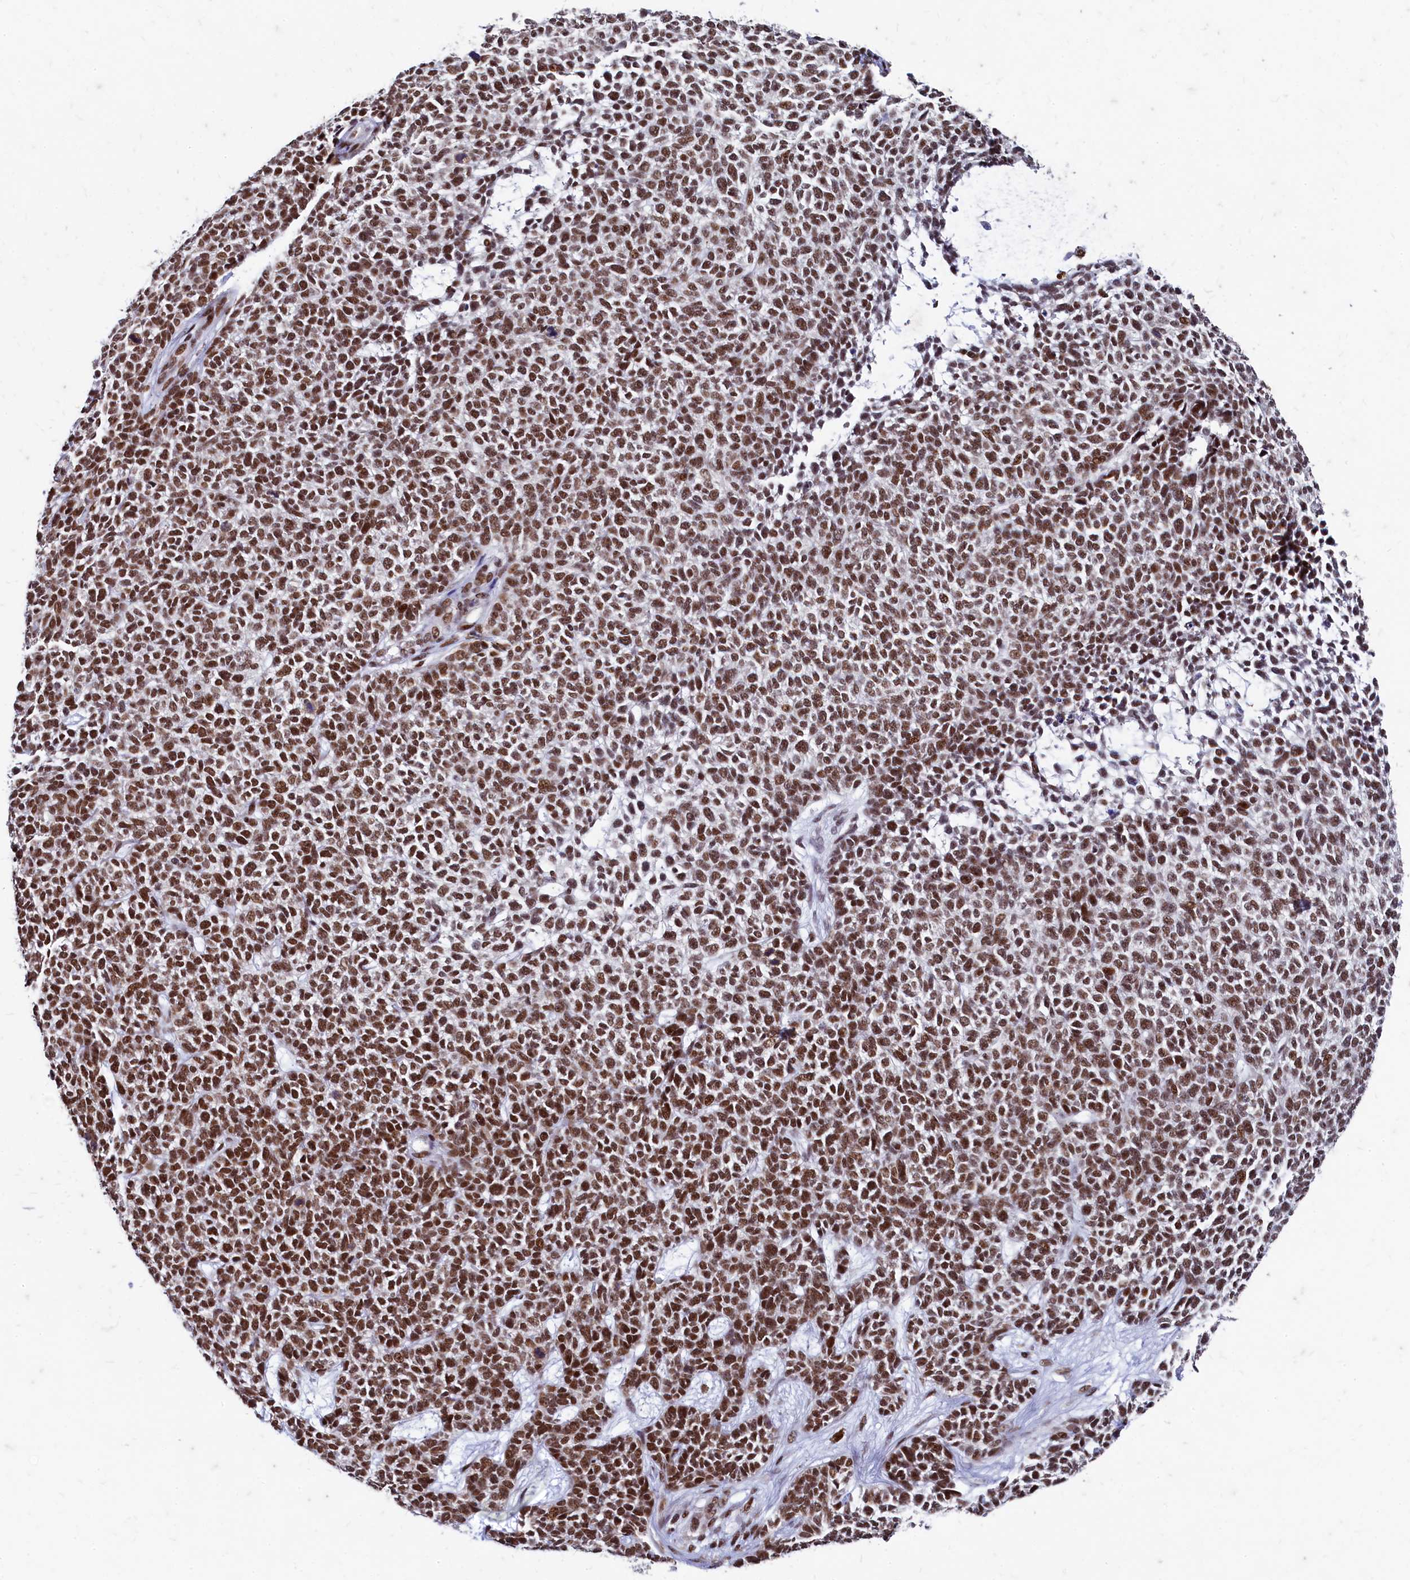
{"staining": {"intensity": "strong", "quantity": ">75%", "location": "nuclear"}, "tissue": "skin cancer", "cell_type": "Tumor cells", "image_type": "cancer", "snomed": [{"axis": "morphology", "description": "Basal cell carcinoma"}, {"axis": "topography", "description": "Skin"}], "caption": "Protein expression analysis of human skin basal cell carcinoma reveals strong nuclear expression in approximately >75% of tumor cells.", "gene": "CPSF7", "patient": {"sex": "female", "age": 84}}